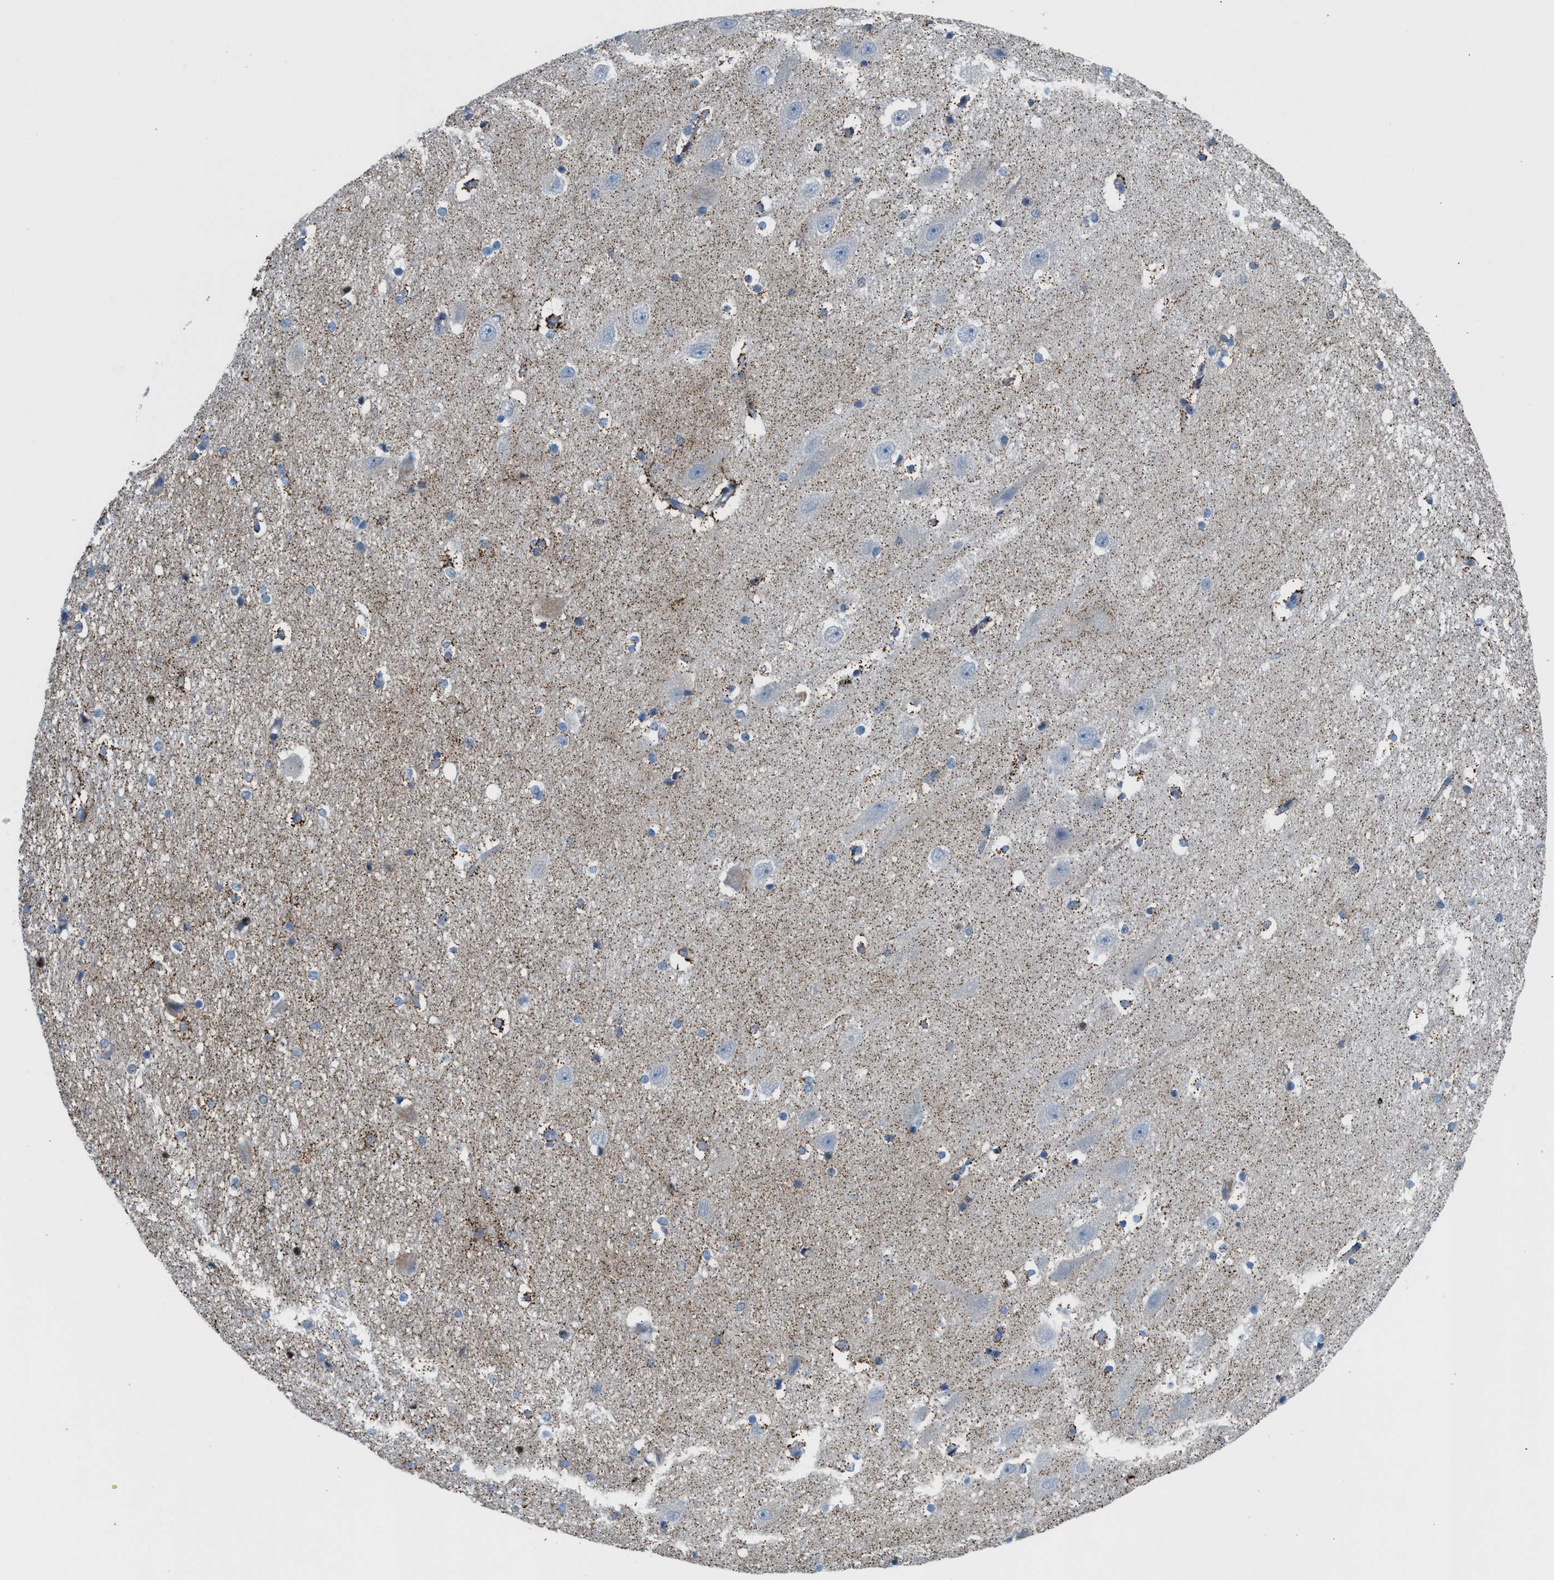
{"staining": {"intensity": "moderate", "quantity": "<25%", "location": "cytoplasmic/membranous"}, "tissue": "hippocampus", "cell_type": "Glial cells", "image_type": "normal", "snomed": [{"axis": "morphology", "description": "Normal tissue, NOS"}, {"axis": "topography", "description": "Hippocampus"}], "caption": "The image reveals a brown stain indicating the presence of a protein in the cytoplasmic/membranous of glial cells in hippocampus. The staining was performed using DAB to visualize the protein expression in brown, while the nuclei were stained in blue with hematoxylin (Magnification: 20x).", "gene": "PPM1D", "patient": {"sex": "female", "age": 19}}